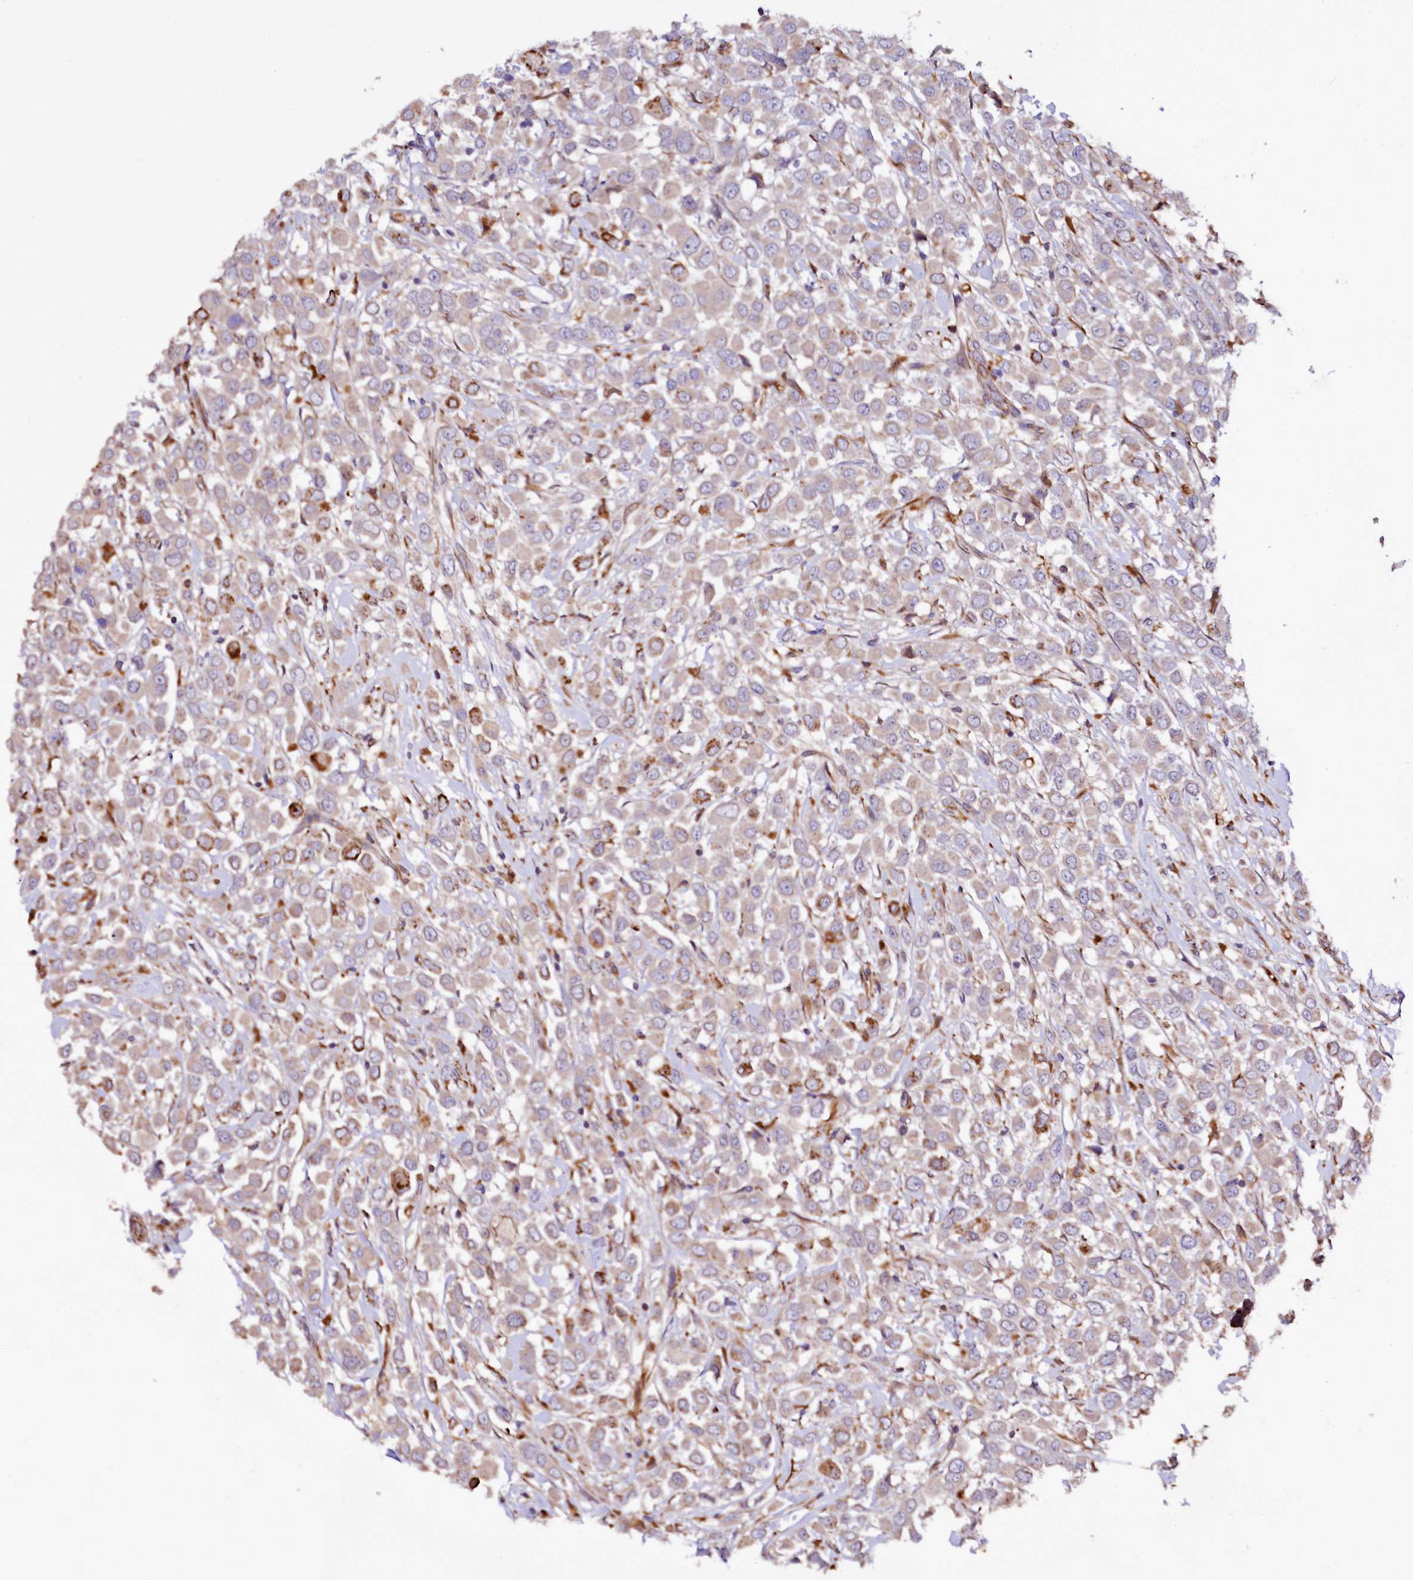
{"staining": {"intensity": "weak", "quantity": "25%-75%", "location": "cytoplasmic/membranous"}, "tissue": "breast cancer", "cell_type": "Tumor cells", "image_type": "cancer", "snomed": [{"axis": "morphology", "description": "Duct carcinoma"}, {"axis": "topography", "description": "Breast"}], "caption": "Protein analysis of invasive ductal carcinoma (breast) tissue reveals weak cytoplasmic/membranous expression in approximately 25%-75% of tumor cells. The protein is shown in brown color, while the nuclei are stained blue.", "gene": "TTC12", "patient": {"sex": "female", "age": 61}}